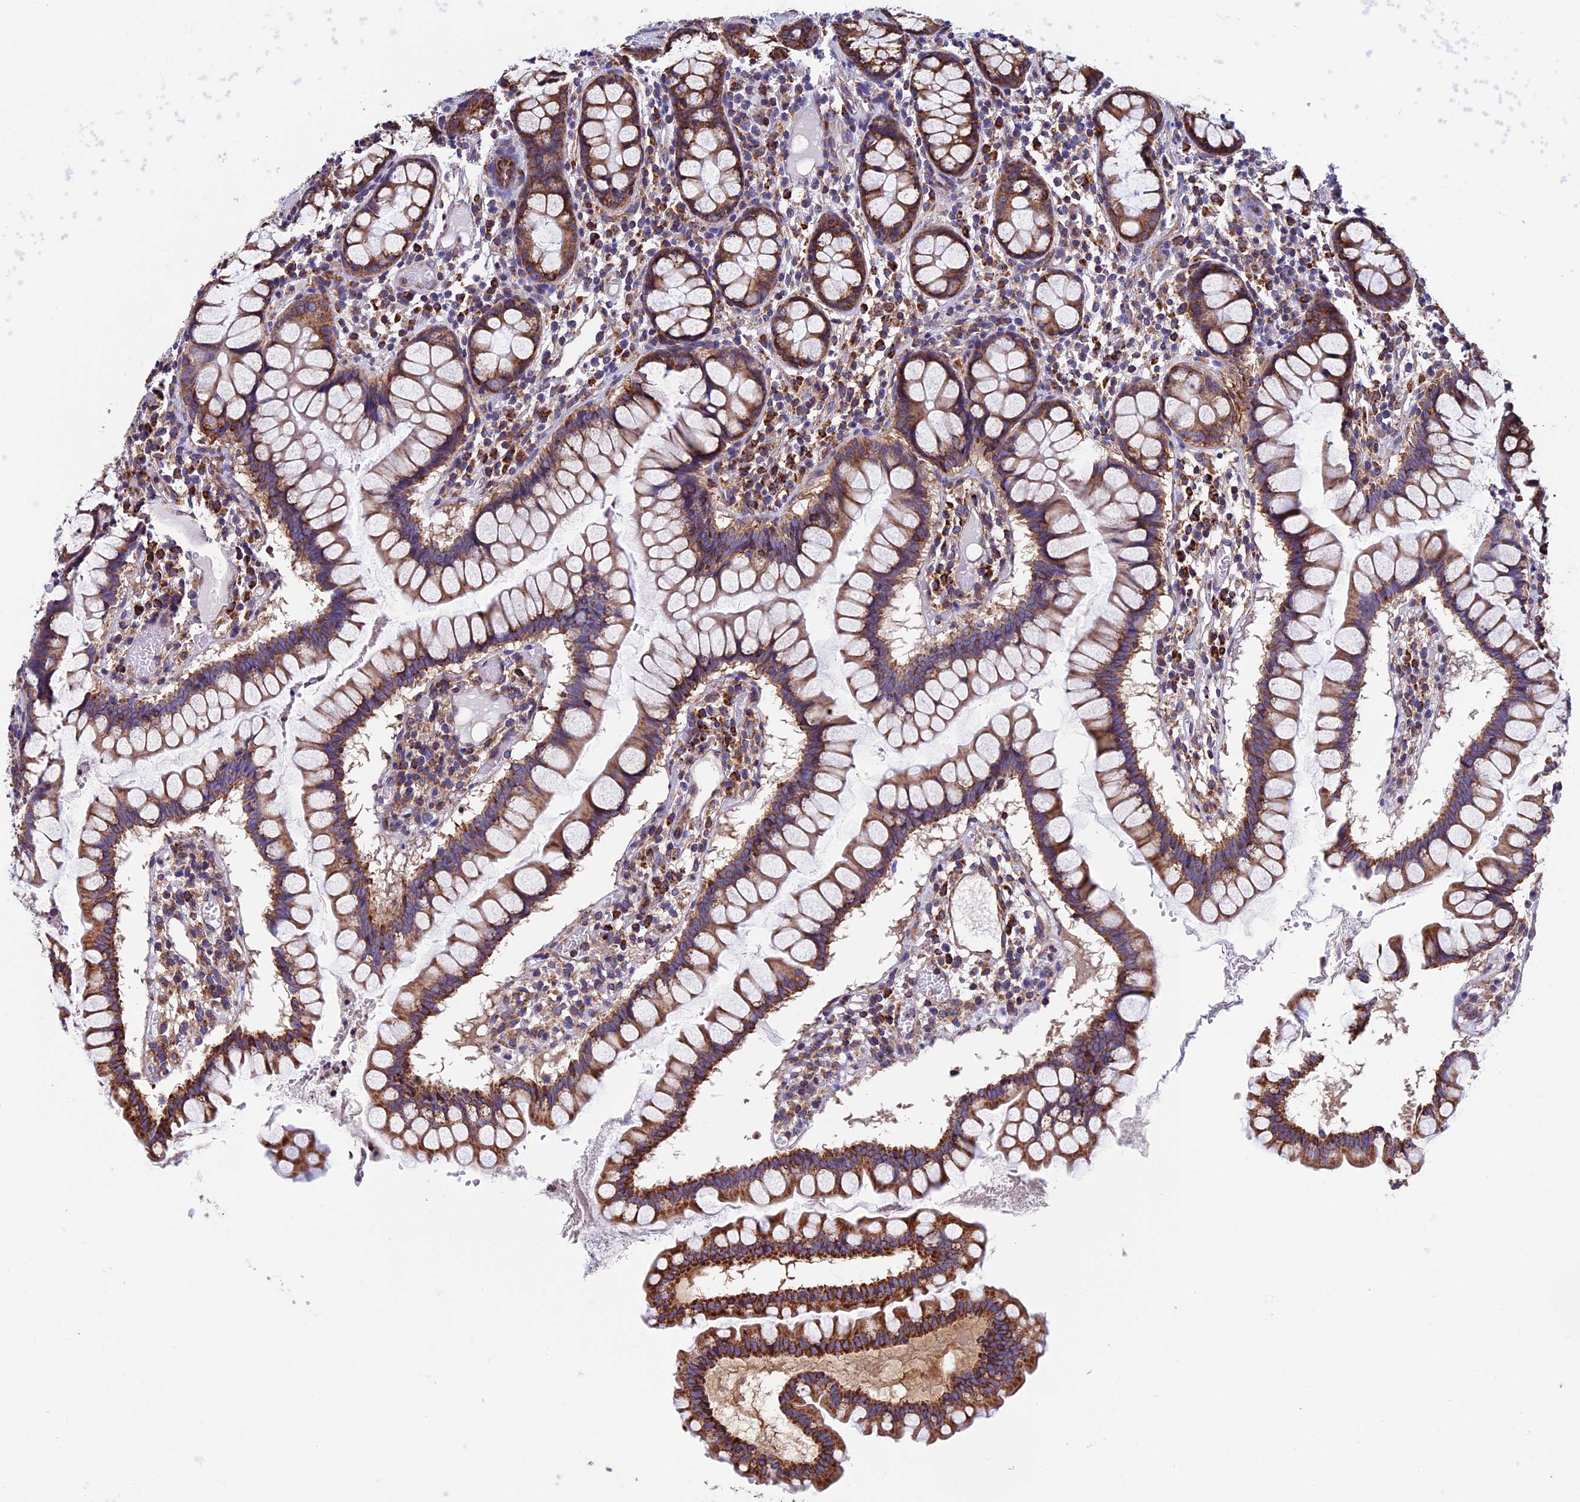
{"staining": {"intensity": "moderate", "quantity": ">75%", "location": "cytoplasmic/membranous"}, "tissue": "colon", "cell_type": "Endothelial cells", "image_type": "normal", "snomed": [{"axis": "morphology", "description": "Normal tissue, NOS"}, {"axis": "morphology", "description": "Adenocarcinoma, NOS"}, {"axis": "topography", "description": "Colon"}], "caption": "DAB (3,3'-diaminobenzidine) immunohistochemical staining of benign human colon demonstrates moderate cytoplasmic/membranous protein expression in about >75% of endothelial cells. The staining was performed using DAB (3,3'-diaminobenzidine), with brown indicating positive protein expression. Nuclei are stained blue with hematoxylin.", "gene": "SLC9A5", "patient": {"sex": "female", "age": 55}}